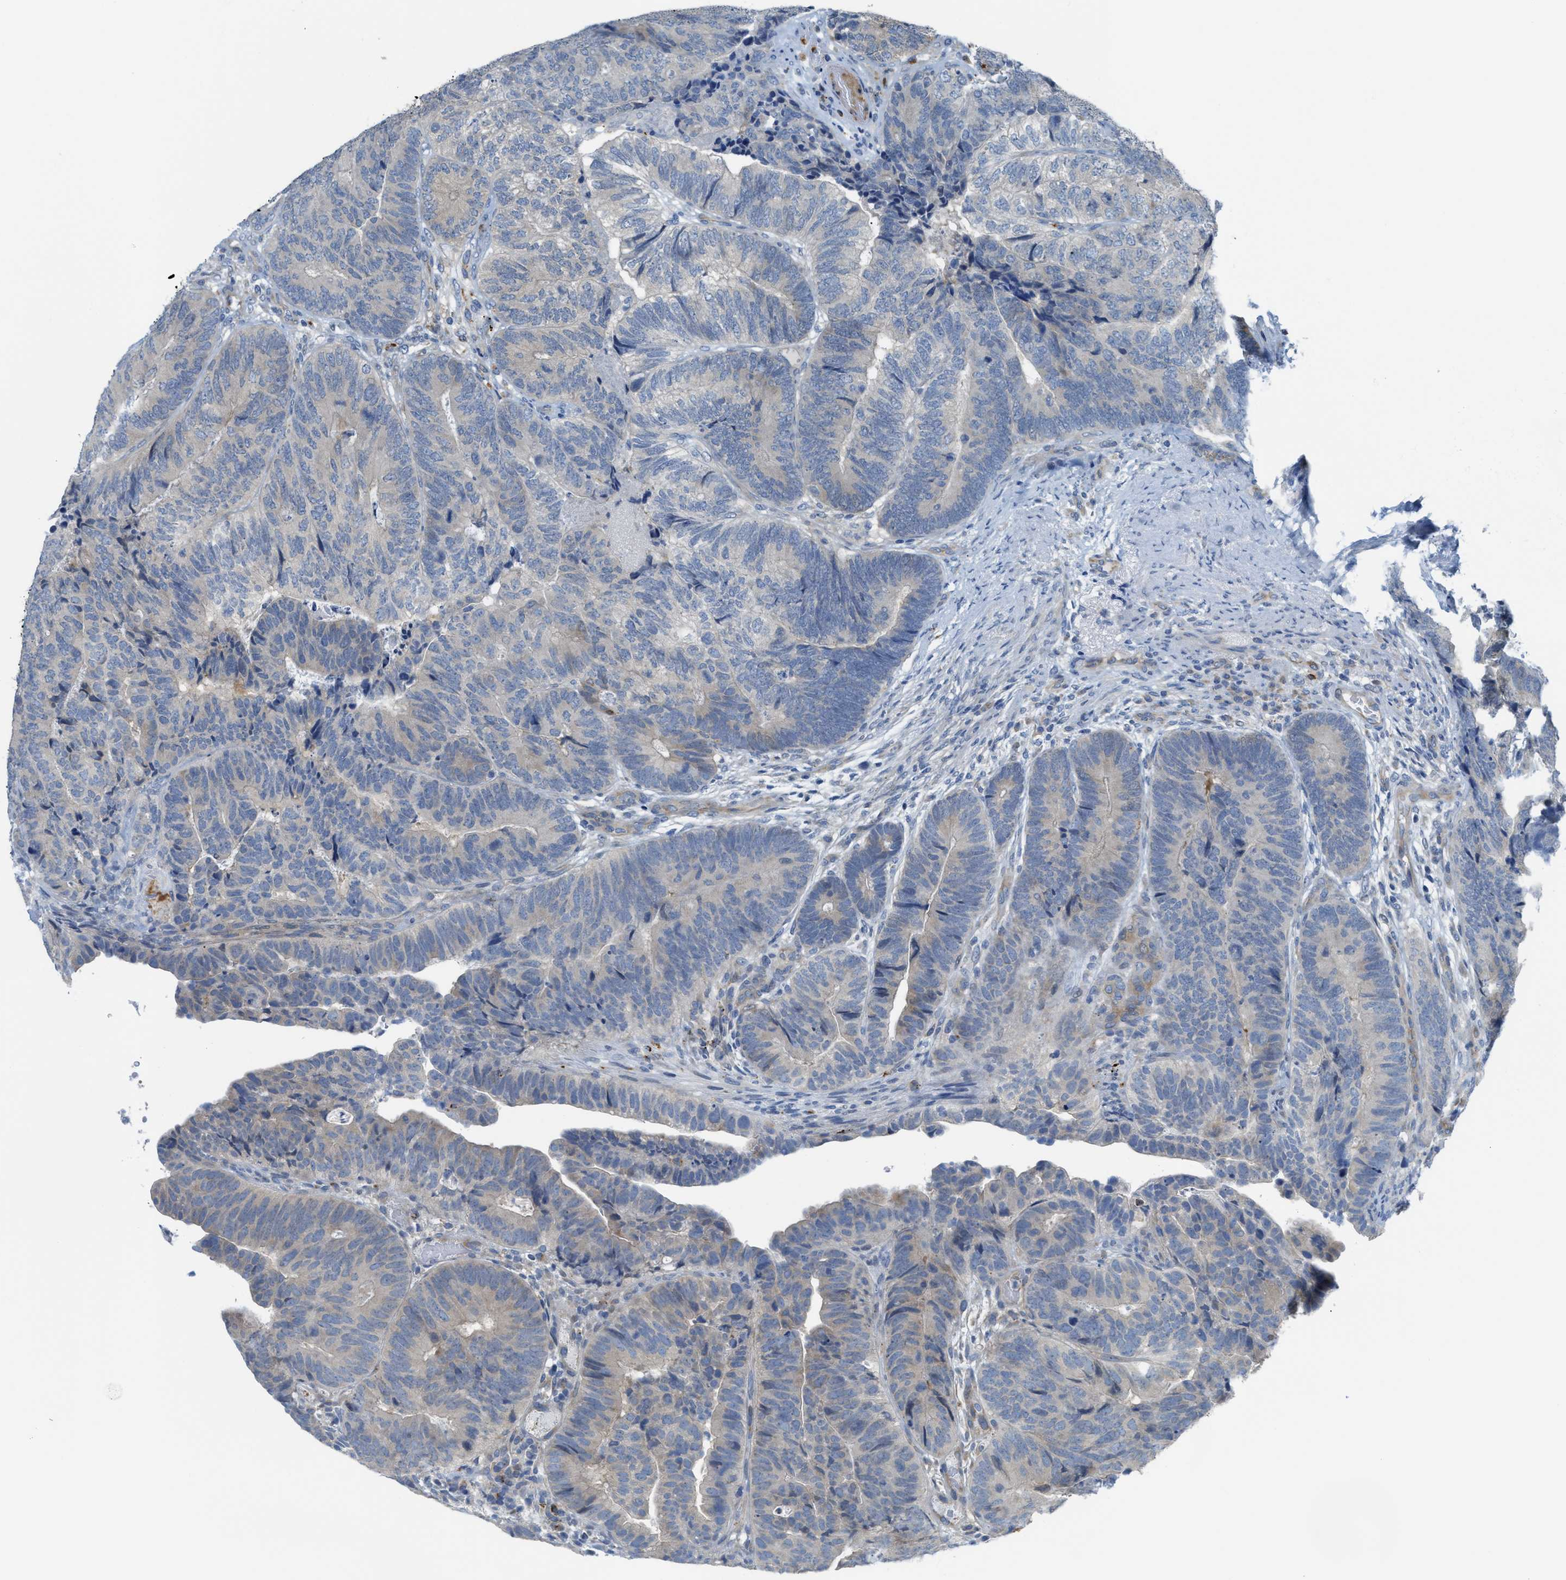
{"staining": {"intensity": "negative", "quantity": "none", "location": "none"}, "tissue": "colorectal cancer", "cell_type": "Tumor cells", "image_type": "cancer", "snomed": [{"axis": "morphology", "description": "Adenocarcinoma, NOS"}, {"axis": "topography", "description": "Colon"}], "caption": "Protein analysis of colorectal adenocarcinoma shows no significant expression in tumor cells.", "gene": "KLHDC10", "patient": {"sex": "female", "age": 67}}